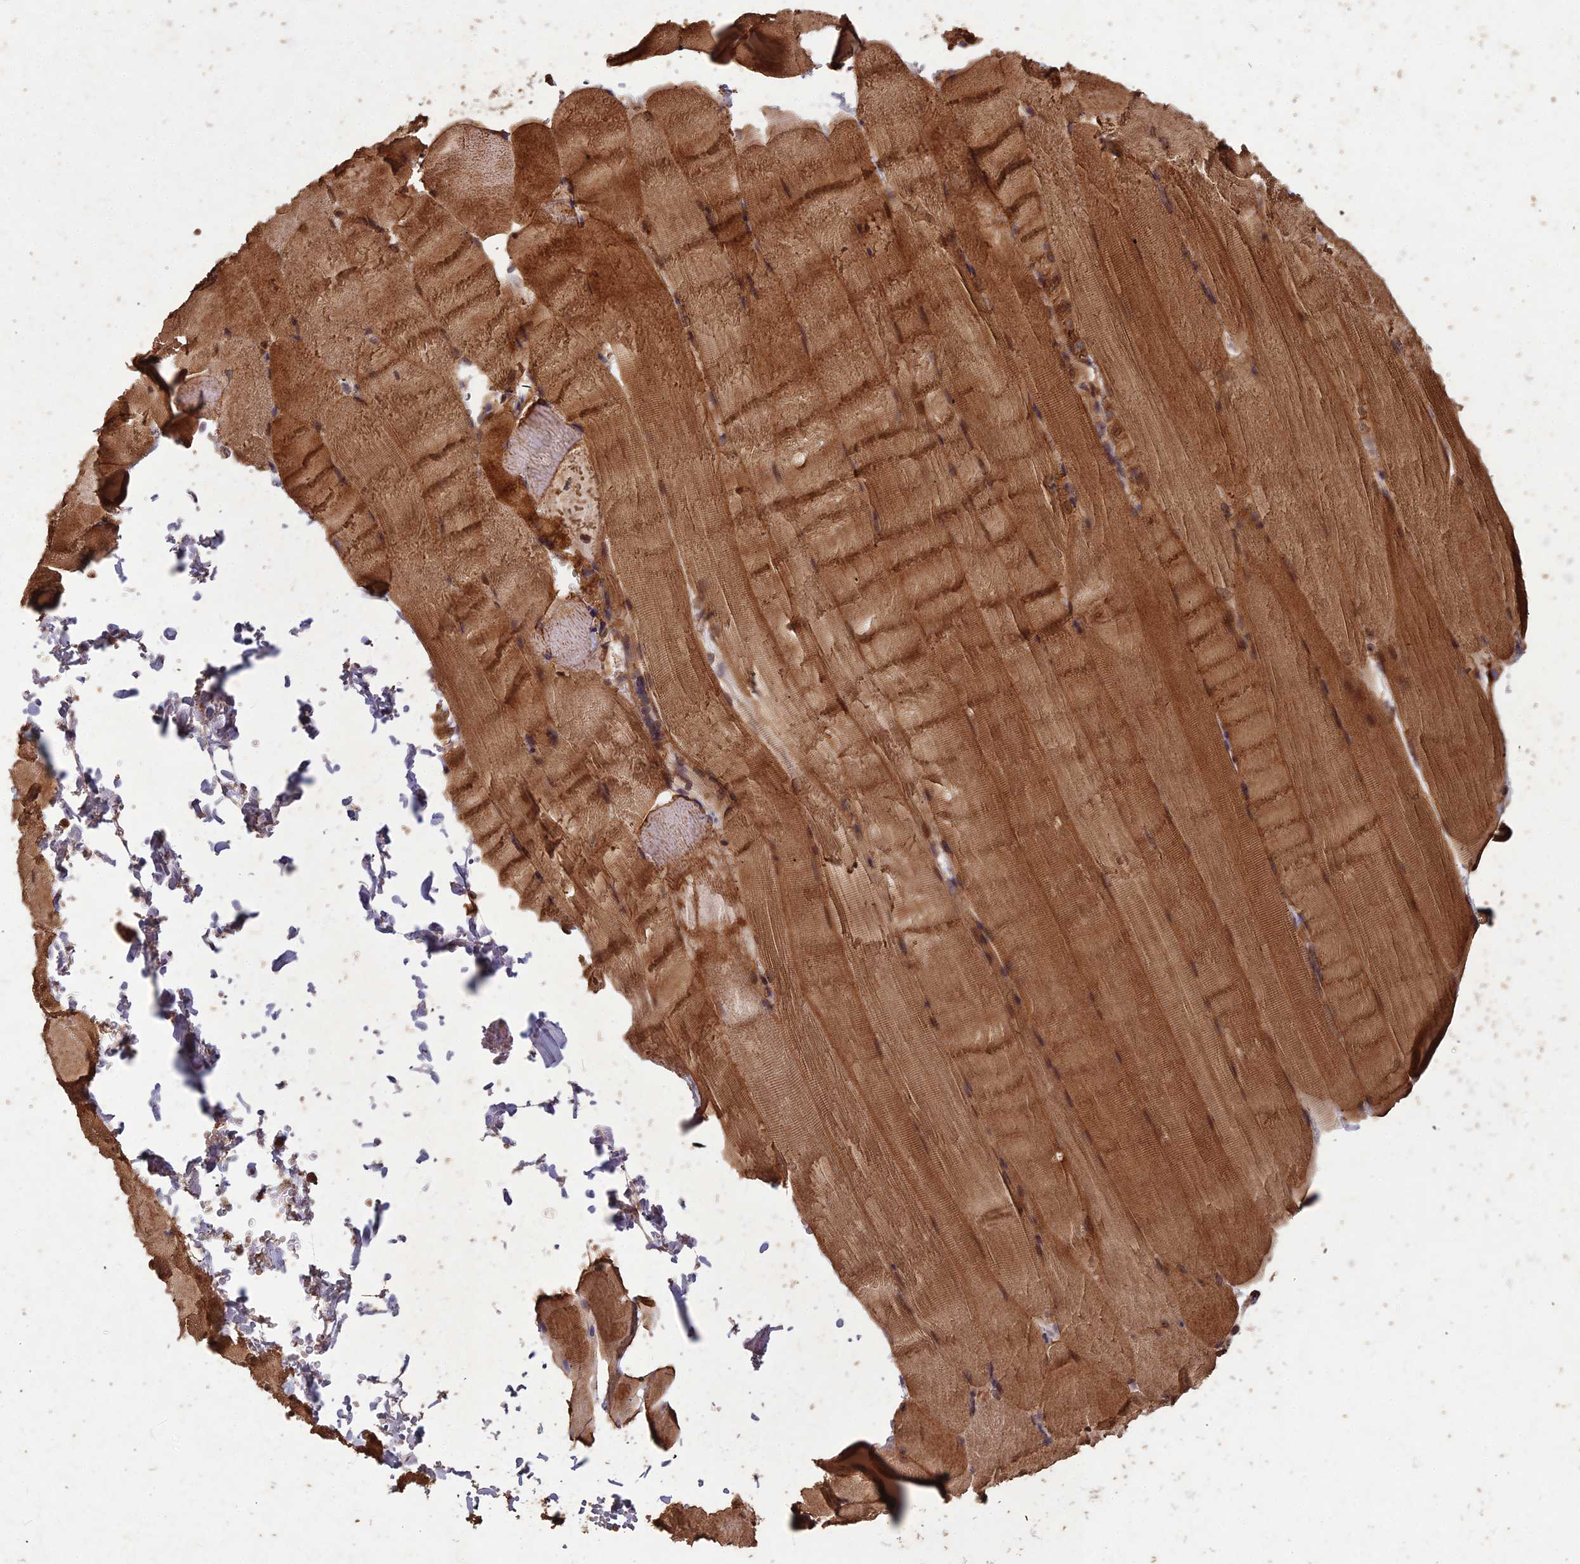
{"staining": {"intensity": "strong", "quantity": ">75%", "location": "cytoplasmic/membranous,nuclear"}, "tissue": "skeletal muscle", "cell_type": "Myocytes", "image_type": "normal", "snomed": [{"axis": "morphology", "description": "Normal tissue, NOS"}, {"axis": "topography", "description": "Skeletal muscle"}, {"axis": "topography", "description": "Parathyroid gland"}], "caption": "Brown immunohistochemical staining in unremarkable skeletal muscle reveals strong cytoplasmic/membranous,nuclear expression in about >75% of myocytes.", "gene": "SYMPK", "patient": {"sex": "female", "age": 37}}